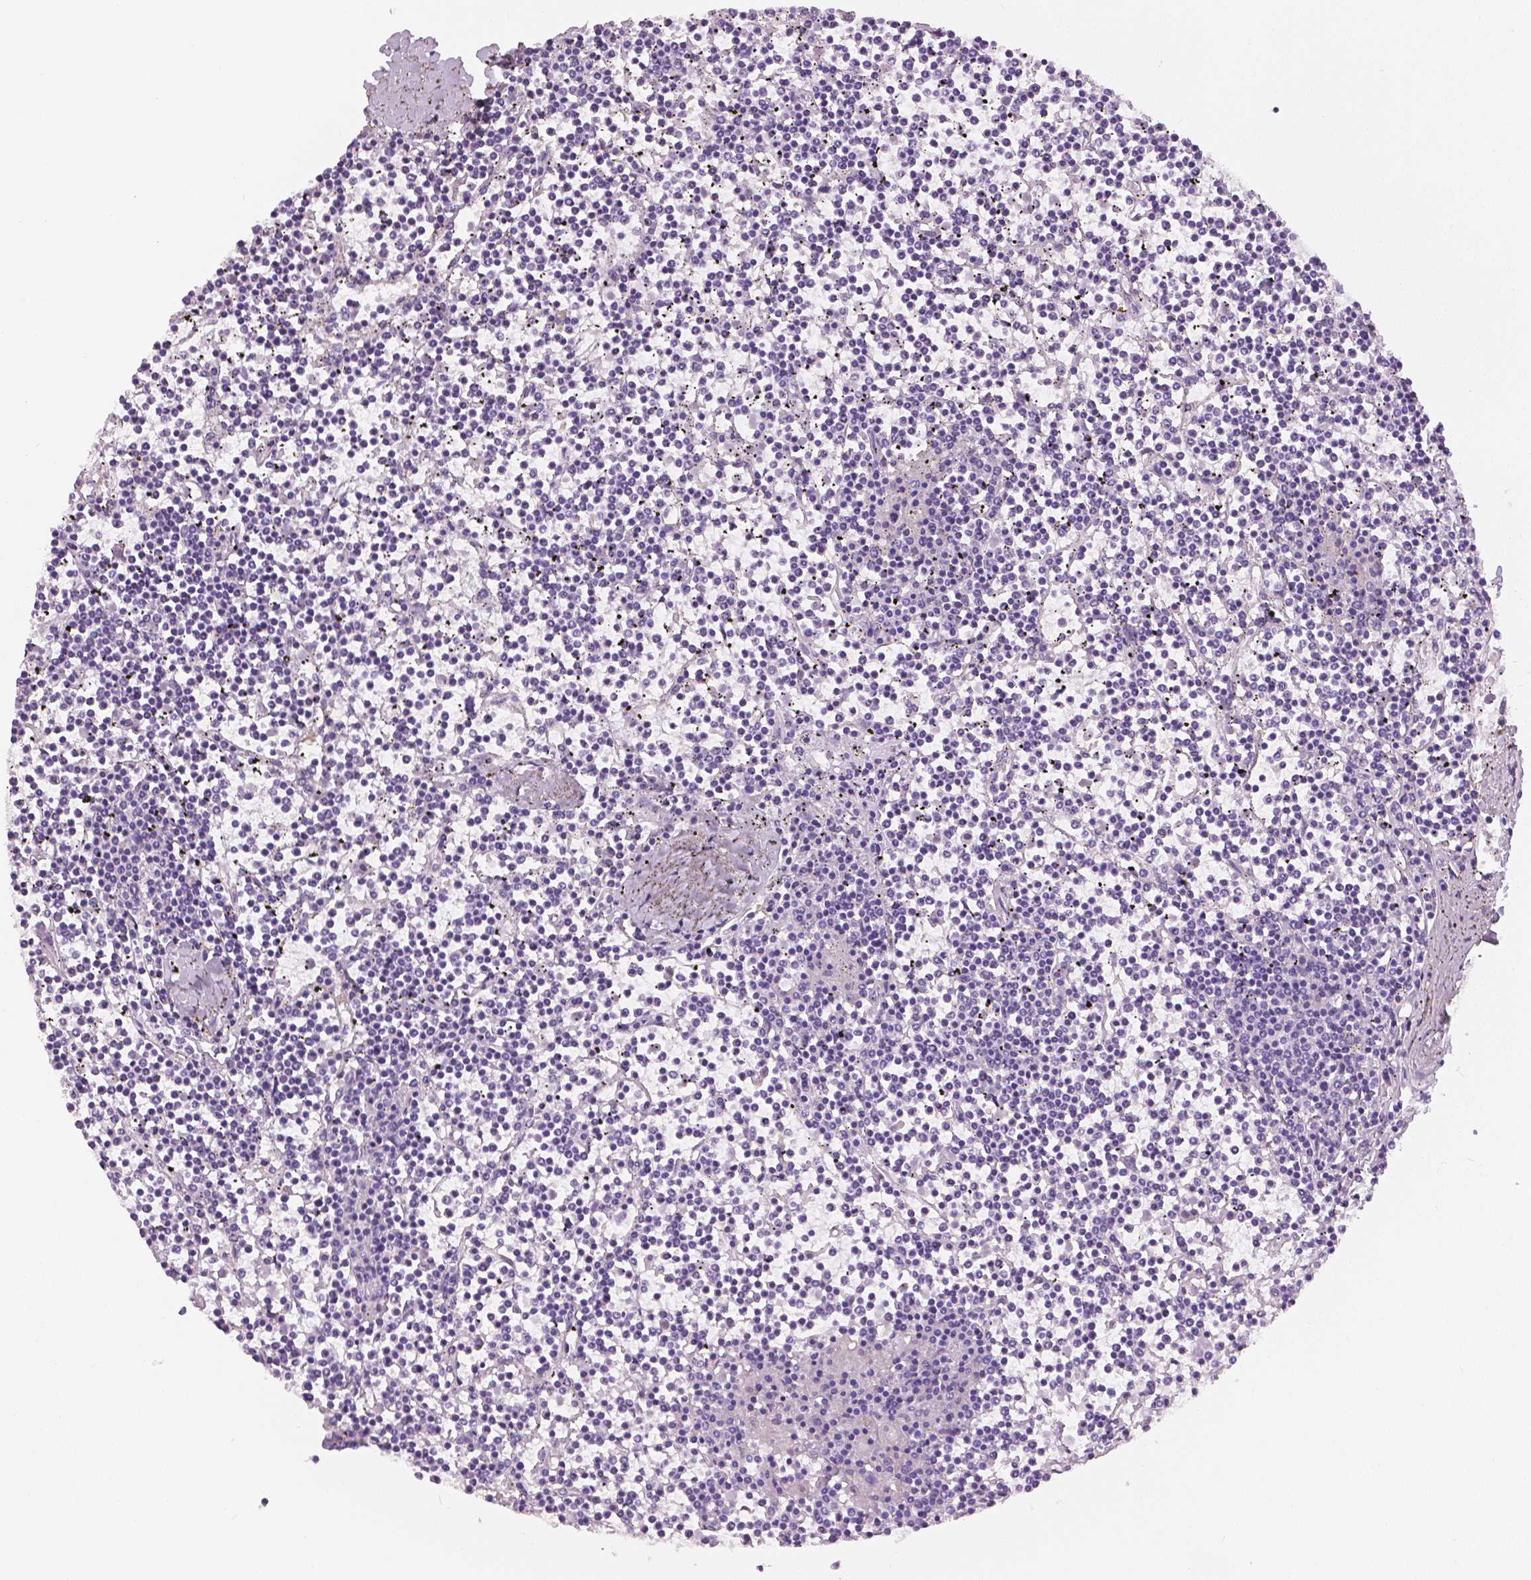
{"staining": {"intensity": "negative", "quantity": "none", "location": "none"}, "tissue": "lymphoma", "cell_type": "Tumor cells", "image_type": "cancer", "snomed": [{"axis": "morphology", "description": "Malignant lymphoma, non-Hodgkin's type, Low grade"}, {"axis": "topography", "description": "Spleen"}], "caption": "DAB immunohistochemical staining of malignant lymphoma, non-Hodgkin's type (low-grade) exhibits no significant positivity in tumor cells.", "gene": "SLC24A1", "patient": {"sex": "female", "age": 19}}